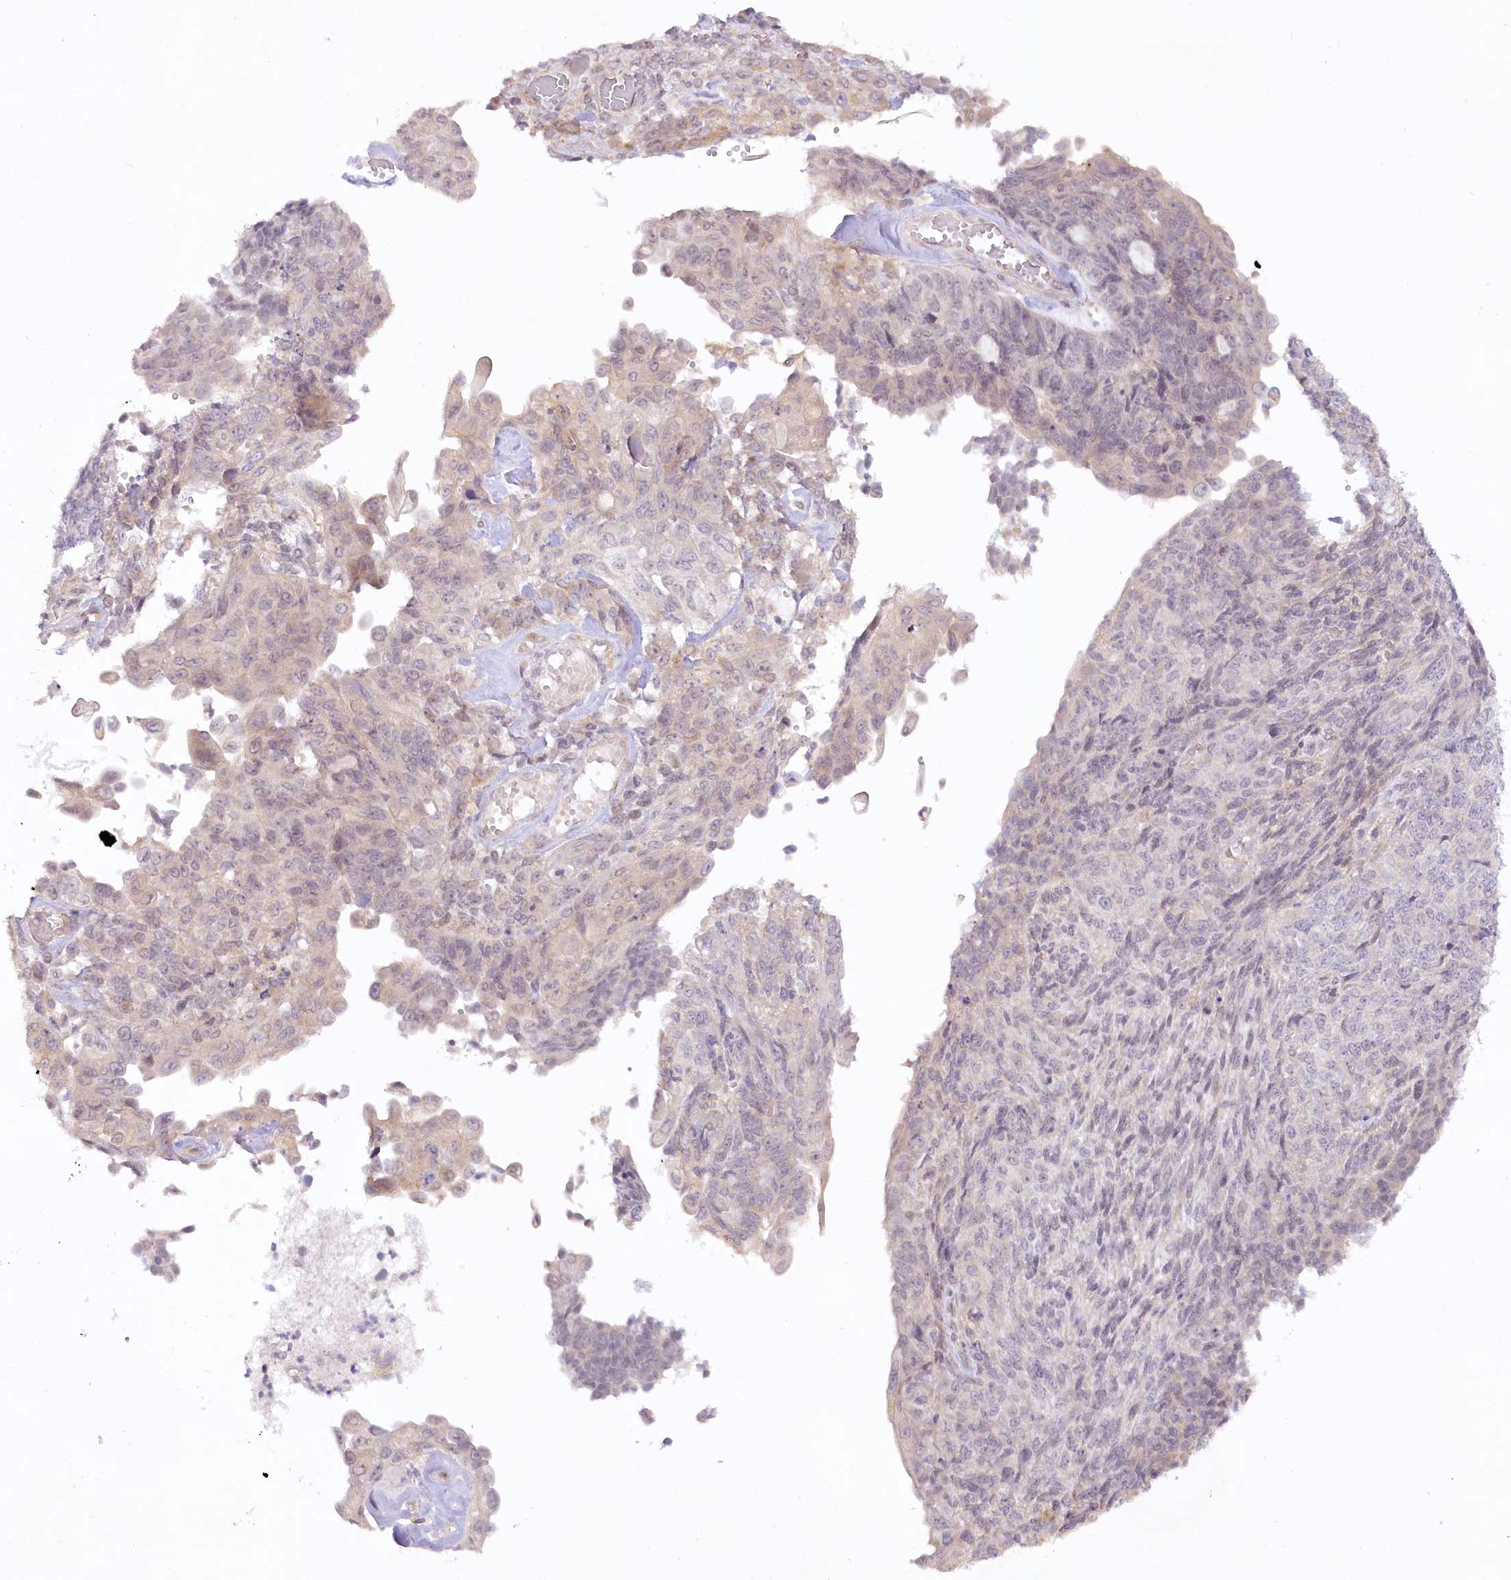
{"staining": {"intensity": "weak", "quantity": "<25%", "location": "cytoplasmic/membranous"}, "tissue": "endometrial cancer", "cell_type": "Tumor cells", "image_type": "cancer", "snomed": [{"axis": "morphology", "description": "Adenocarcinoma, NOS"}, {"axis": "topography", "description": "Endometrium"}], "caption": "This is an immunohistochemistry micrograph of endometrial cancer (adenocarcinoma). There is no staining in tumor cells.", "gene": "EFHC2", "patient": {"sex": "female", "age": 32}}